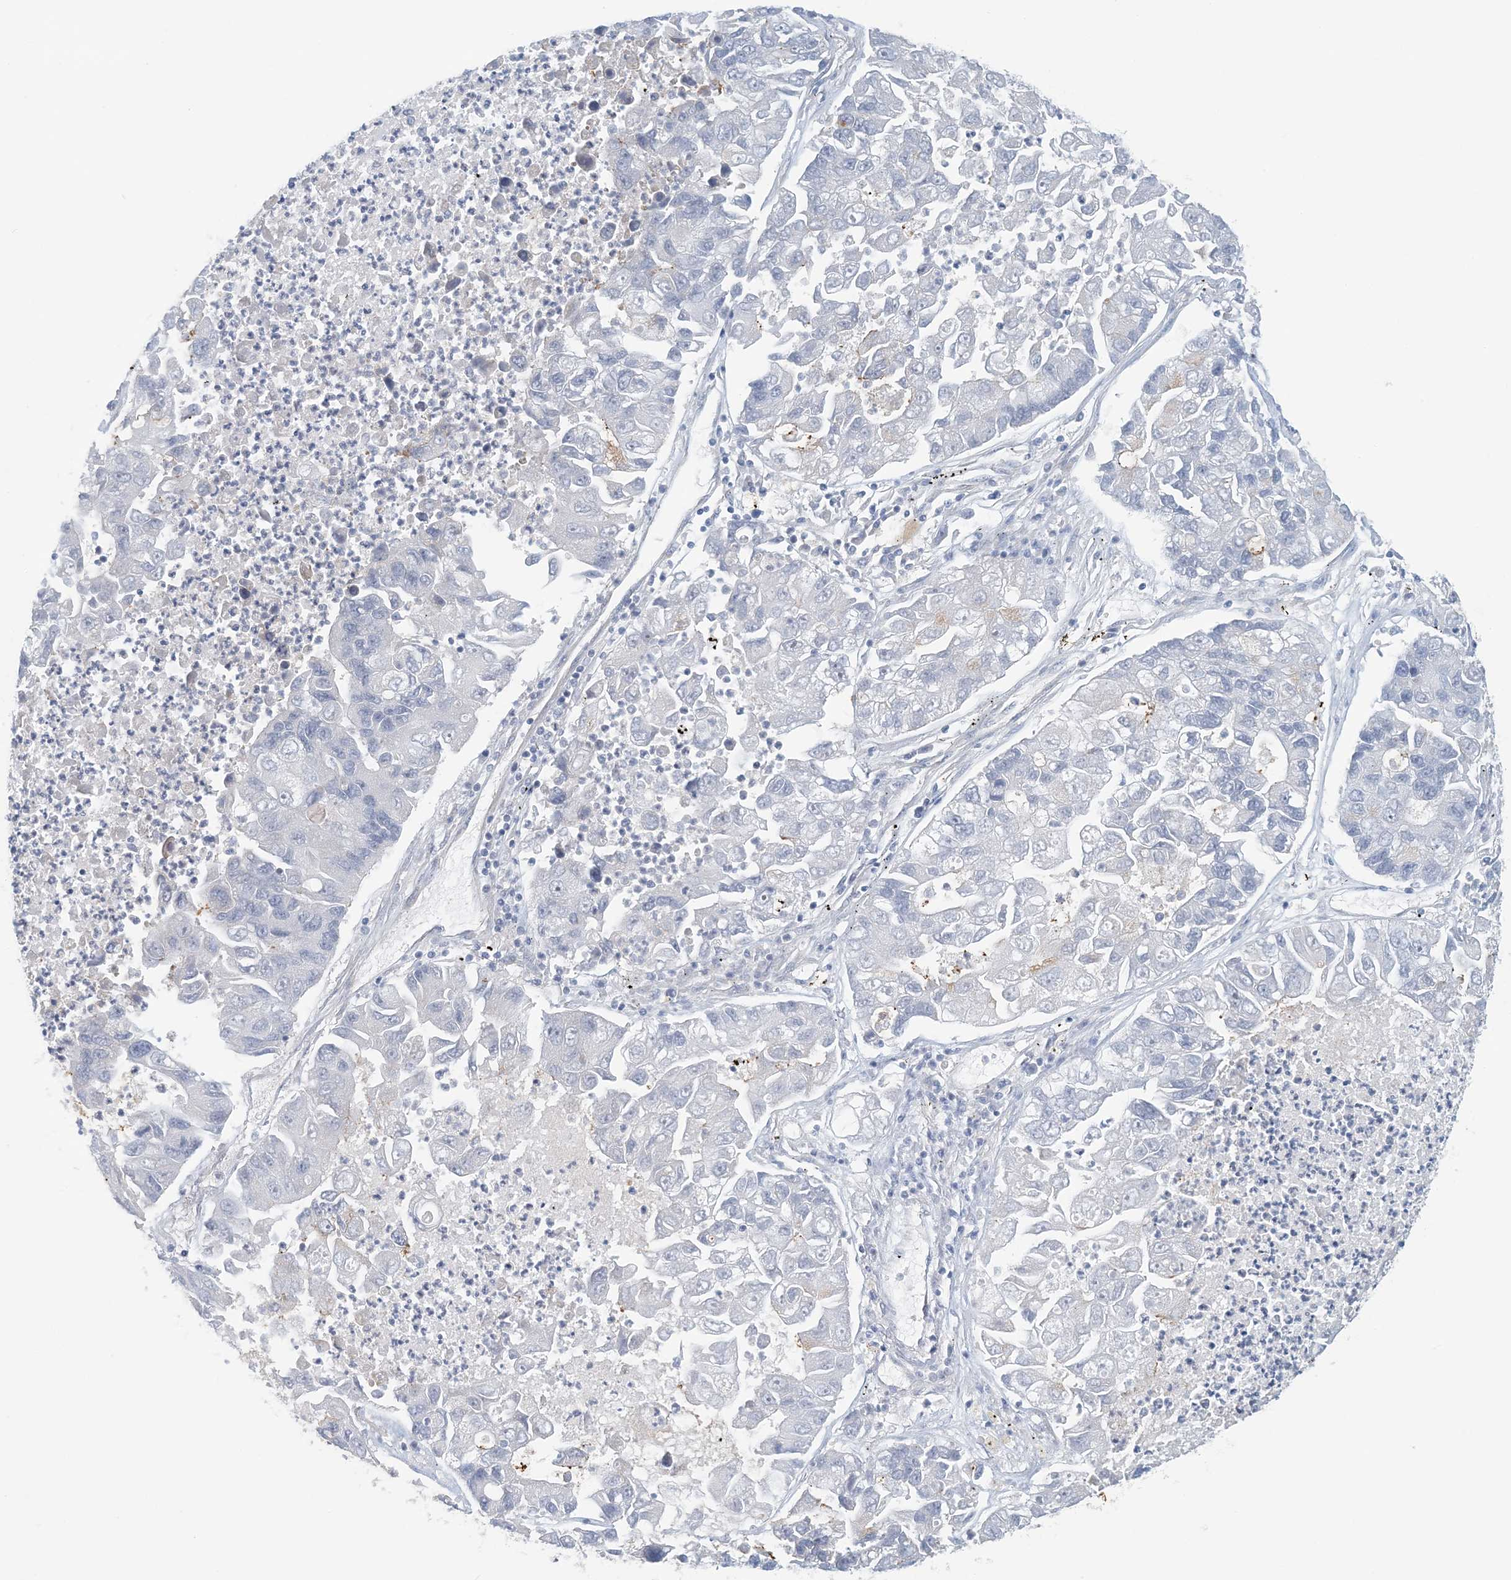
{"staining": {"intensity": "negative", "quantity": "none", "location": "none"}, "tissue": "lung cancer", "cell_type": "Tumor cells", "image_type": "cancer", "snomed": [{"axis": "morphology", "description": "Adenocarcinoma, NOS"}, {"axis": "topography", "description": "Lung"}], "caption": "There is no significant staining in tumor cells of lung adenocarcinoma.", "gene": "ATP13A2", "patient": {"sex": "female", "age": 51}}